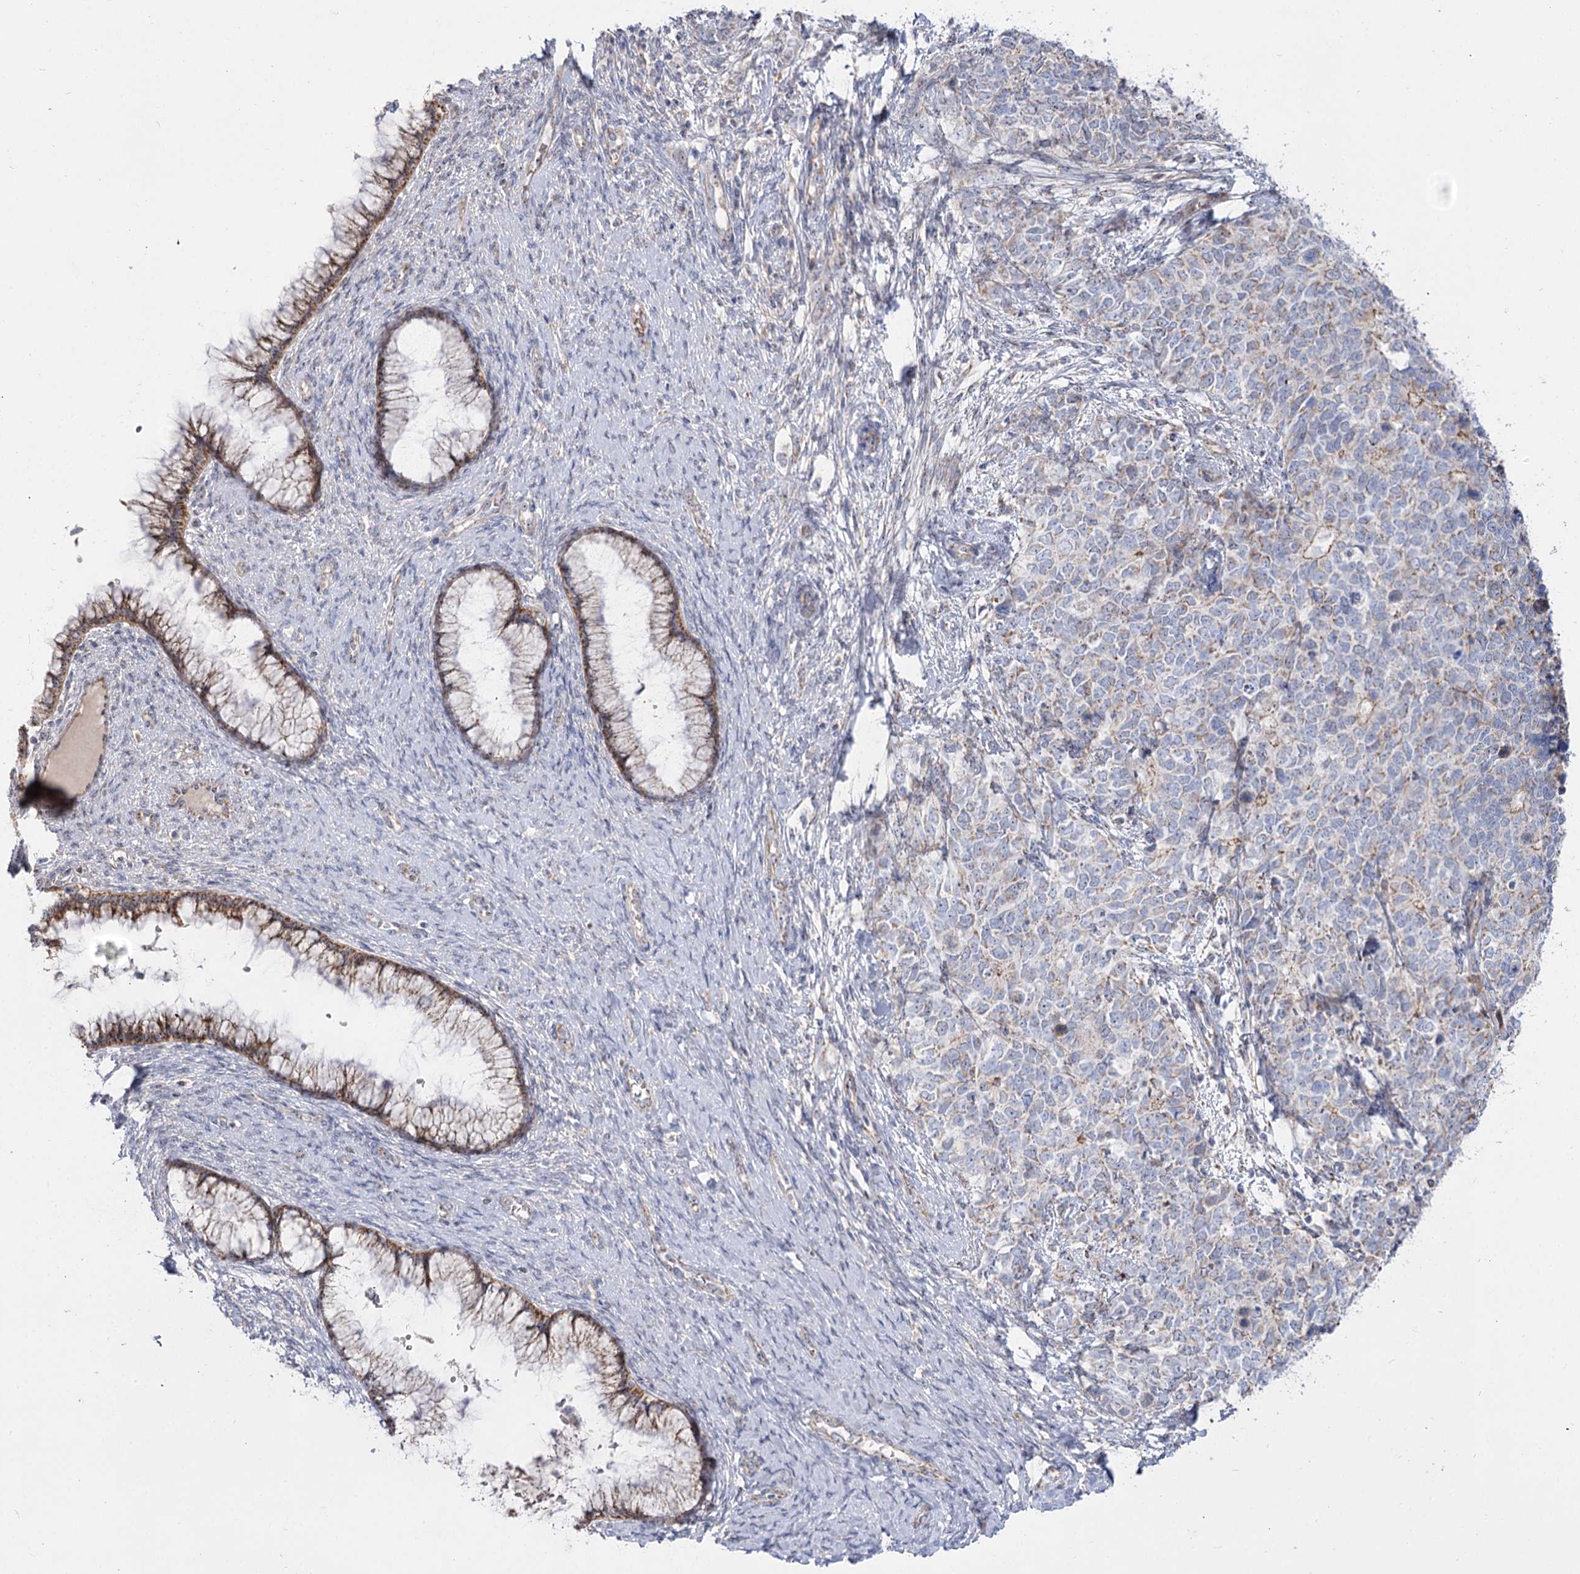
{"staining": {"intensity": "weak", "quantity": "<25%", "location": "cytoplasmic/membranous"}, "tissue": "cervical cancer", "cell_type": "Tumor cells", "image_type": "cancer", "snomed": [{"axis": "morphology", "description": "Squamous cell carcinoma, NOS"}, {"axis": "topography", "description": "Cervix"}], "caption": "This micrograph is of cervical cancer (squamous cell carcinoma) stained with IHC to label a protein in brown with the nuclei are counter-stained blue. There is no positivity in tumor cells.", "gene": "SUOX", "patient": {"sex": "female", "age": 63}}